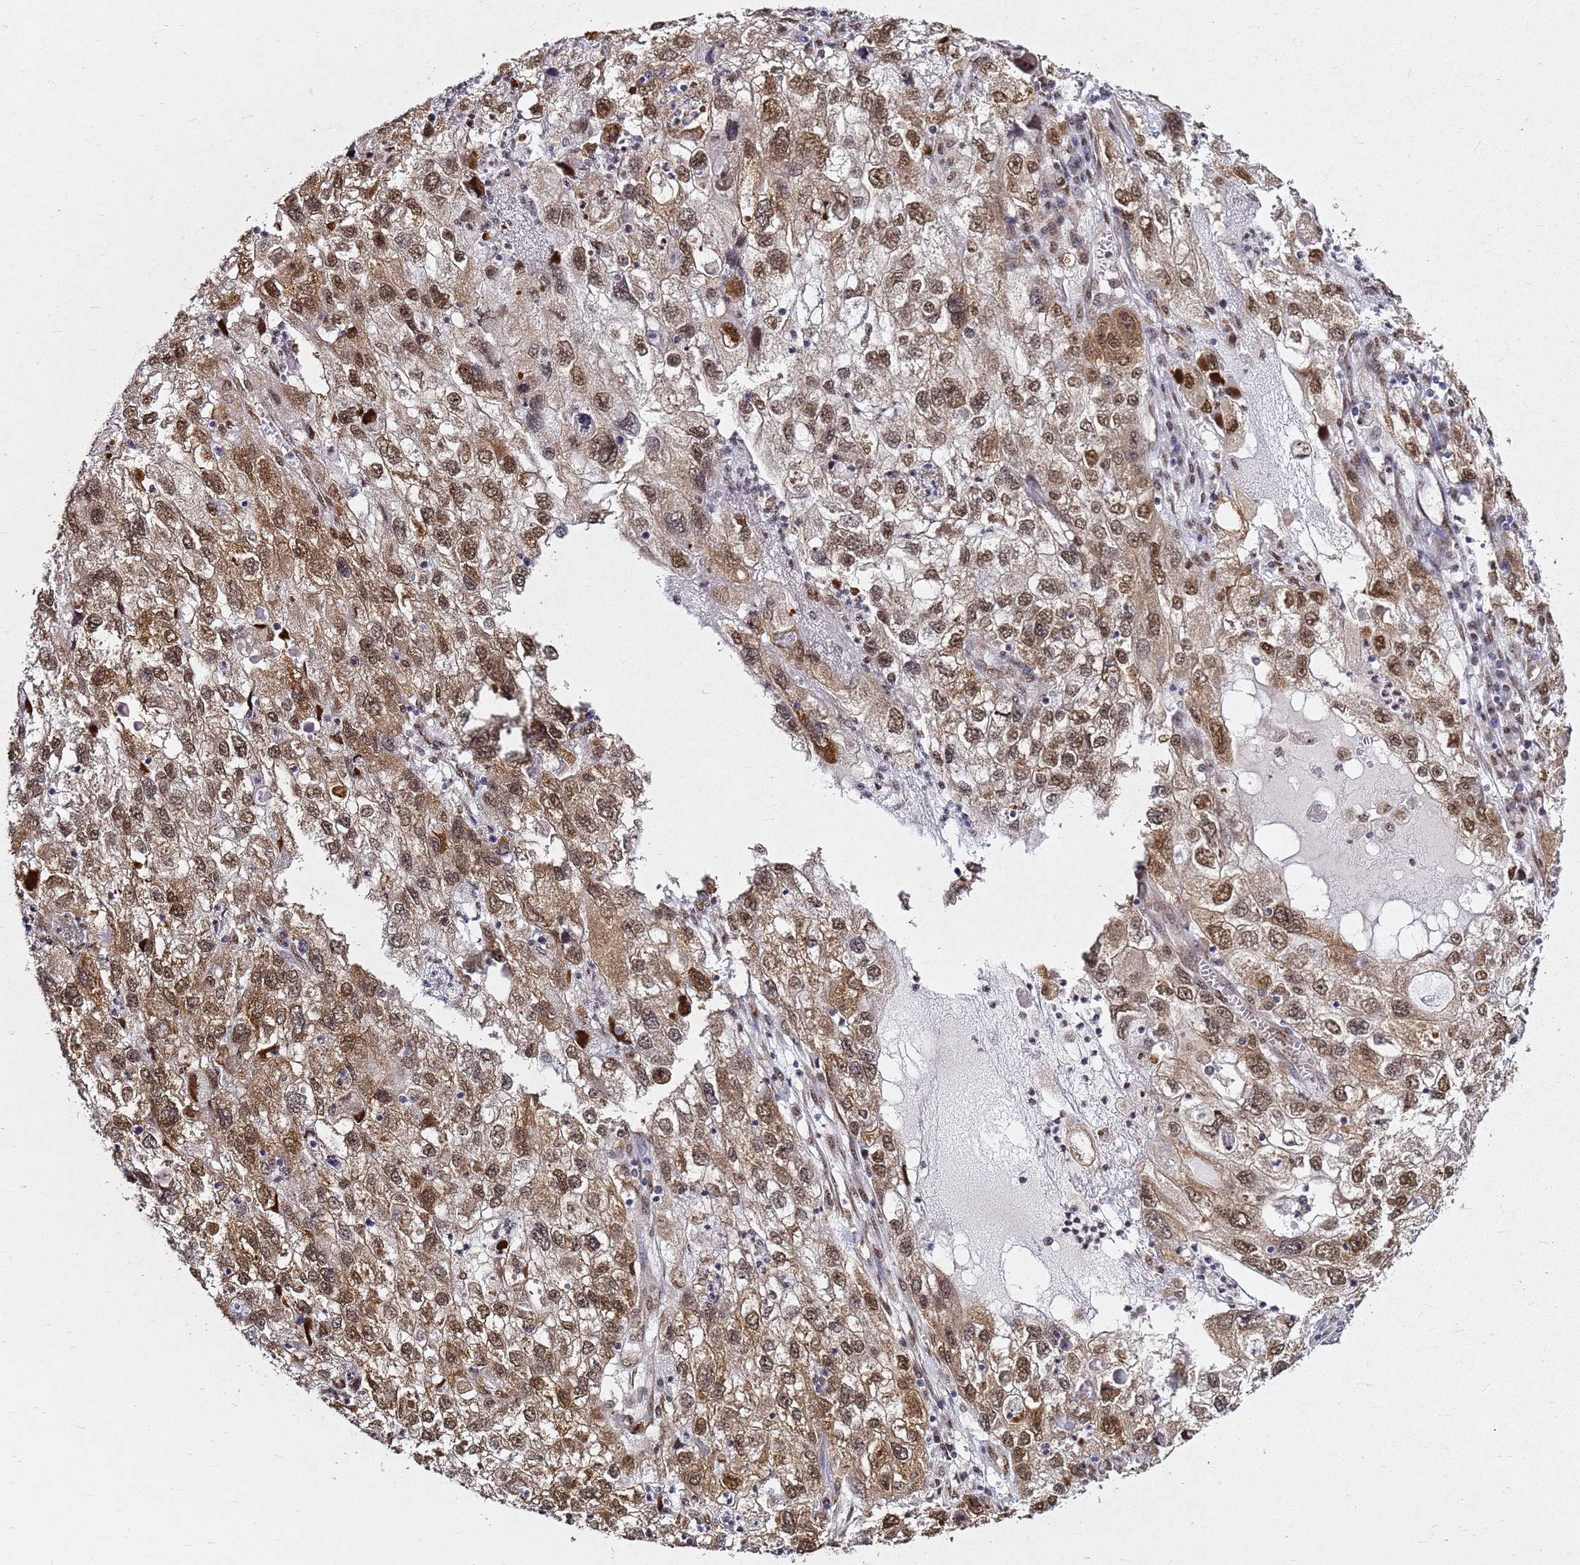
{"staining": {"intensity": "moderate", "quantity": ">75%", "location": "cytoplasmic/membranous,nuclear"}, "tissue": "endometrial cancer", "cell_type": "Tumor cells", "image_type": "cancer", "snomed": [{"axis": "morphology", "description": "Adenocarcinoma, NOS"}, {"axis": "topography", "description": "Endometrium"}], "caption": "Brown immunohistochemical staining in adenocarcinoma (endometrial) displays moderate cytoplasmic/membranous and nuclear staining in approximately >75% of tumor cells.", "gene": "APEX1", "patient": {"sex": "female", "age": 49}}